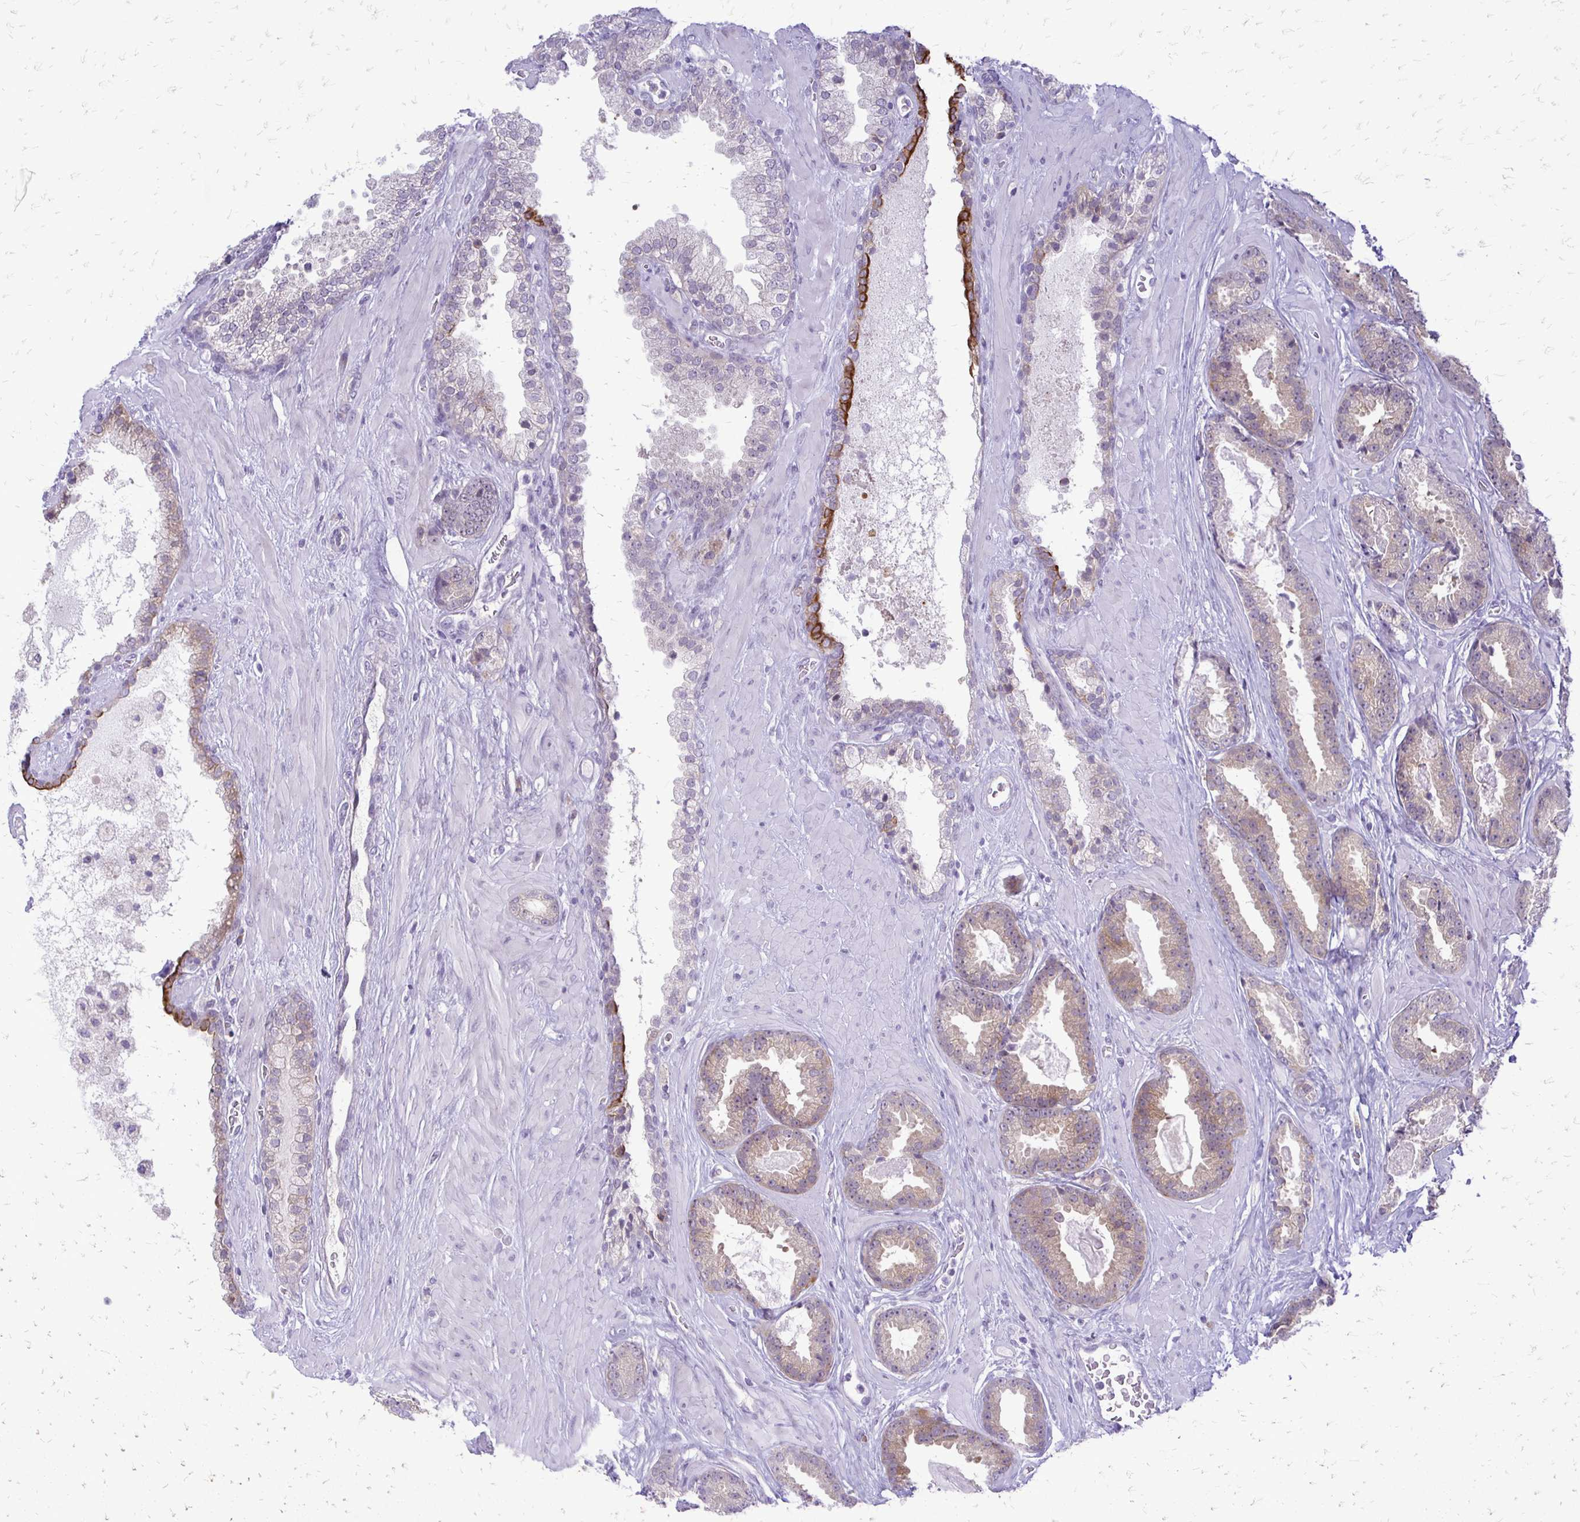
{"staining": {"intensity": "weak", "quantity": "25%-75%", "location": "cytoplasmic/membranous"}, "tissue": "prostate cancer", "cell_type": "Tumor cells", "image_type": "cancer", "snomed": [{"axis": "morphology", "description": "Adenocarcinoma, Low grade"}, {"axis": "topography", "description": "Prostate"}], "caption": "The photomicrograph reveals a brown stain indicating the presence of a protein in the cytoplasmic/membranous of tumor cells in adenocarcinoma (low-grade) (prostate).", "gene": "EPYC", "patient": {"sex": "male", "age": 62}}